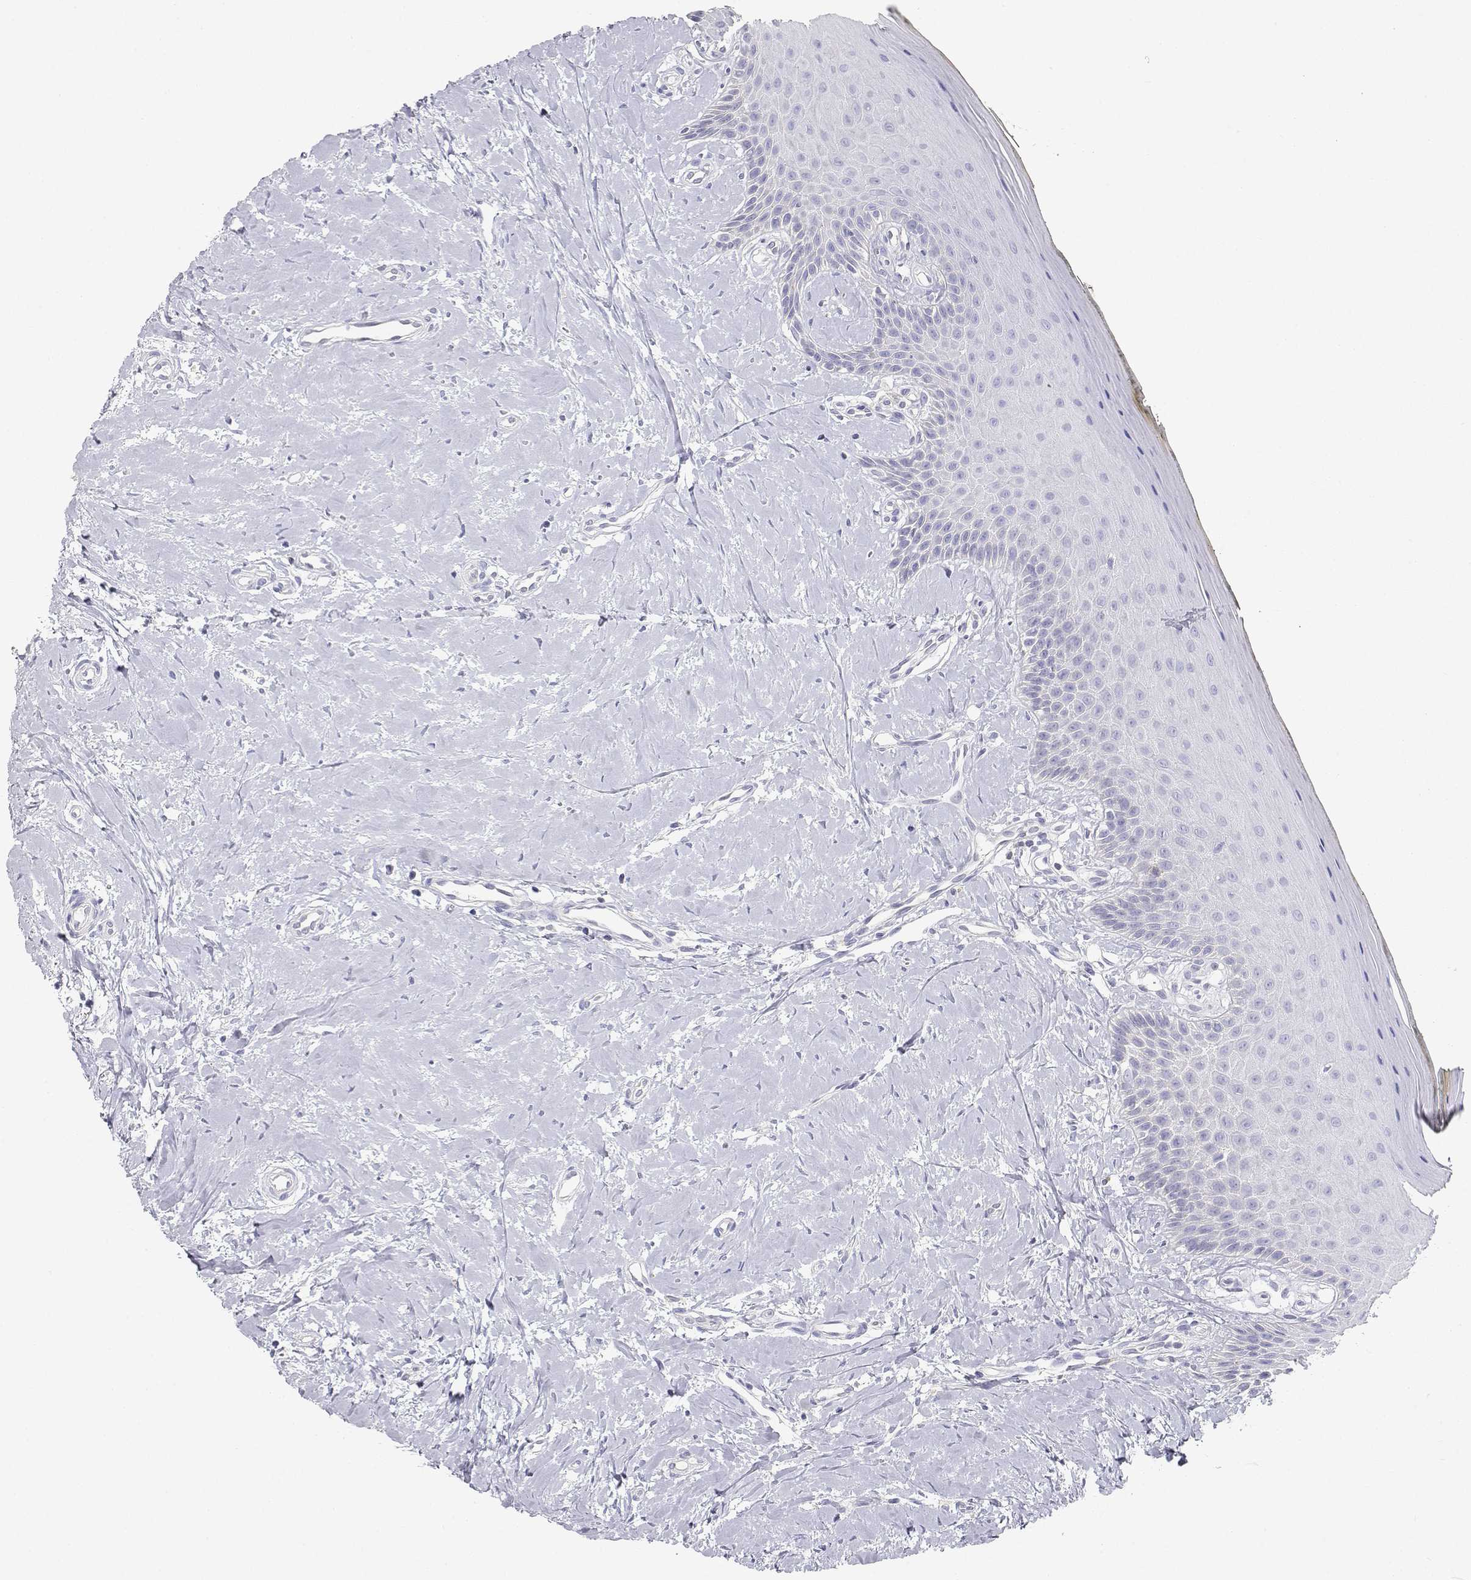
{"staining": {"intensity": "negative", "quantity": "none", "location": "none"}, "tissue": "oral mucosa", "cell_type": "Squamous epithelial cells", "image_type": "normal", "snomed": [{"axis": "morphology", "description": "Normal tissue, NOS"}, {"axis": "topography", "description": "Oral tissue"}], "caption": "Squamous epithelial cells are negative for brown protein staining in normal oral mucosa. (DAB (3,3'-diaminobenzidine) immunohistochemistry with hematoxylin counter stain).", "gene": "ADA", "patient": {"sex": "female", "age": 43}}